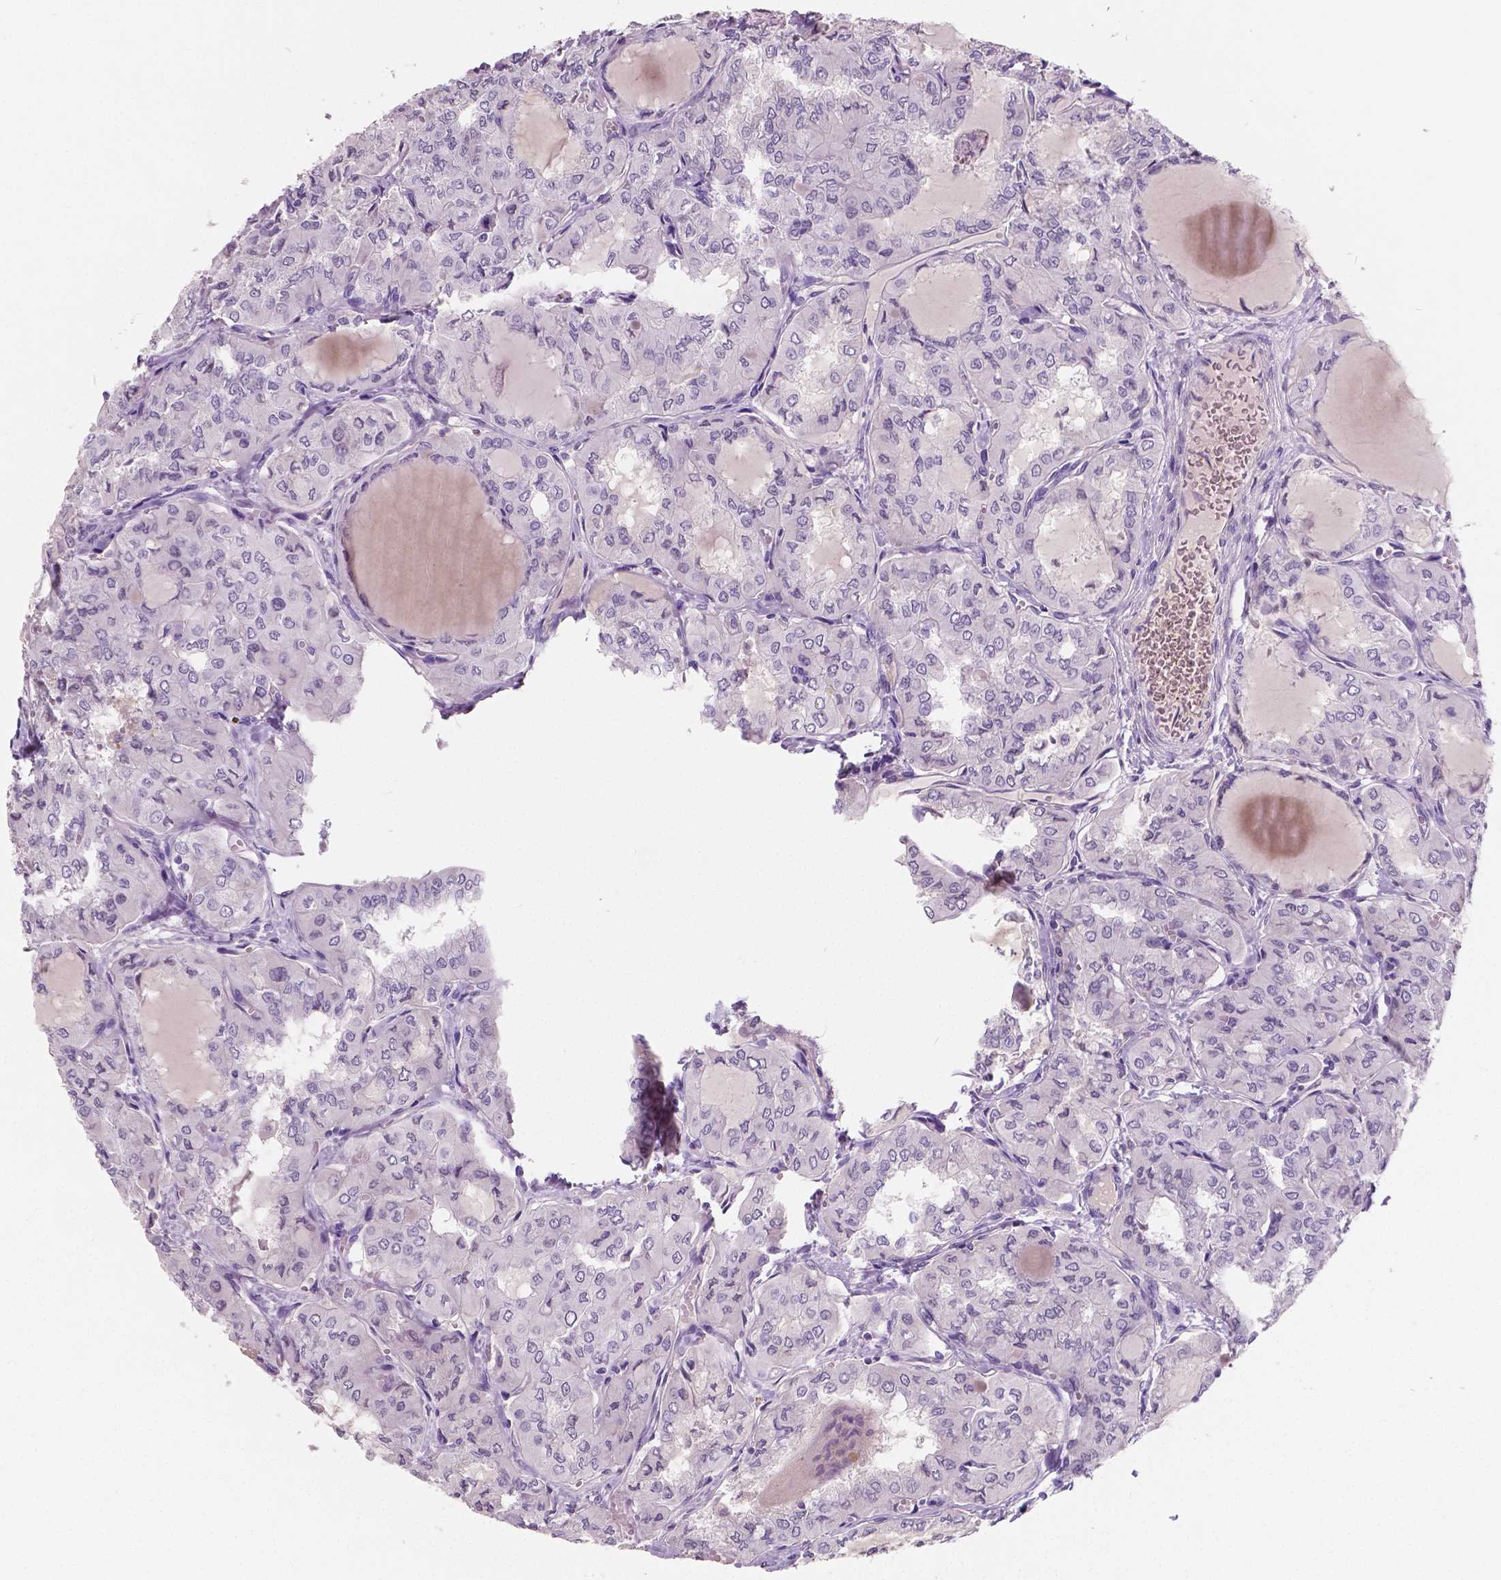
{"staining": {"intensity": "negative", "quantity": "none", "location": "none"}, "tissue": "thyroid cancer", "cell_type": "Tumor cells", "image_type": "cancer", "snomed": [{"axis": "morphology", "description": "Papillary adenocarcinoma, NOS"}, {"axis": "topography", "description": "Thyroid gland"}], "caption": "IHC of human thyroid papillary adenocarcinoma displays no staining in tumor cells.", "gene": "LSM14B", "patient": {"sex": "male", "age": 20}}